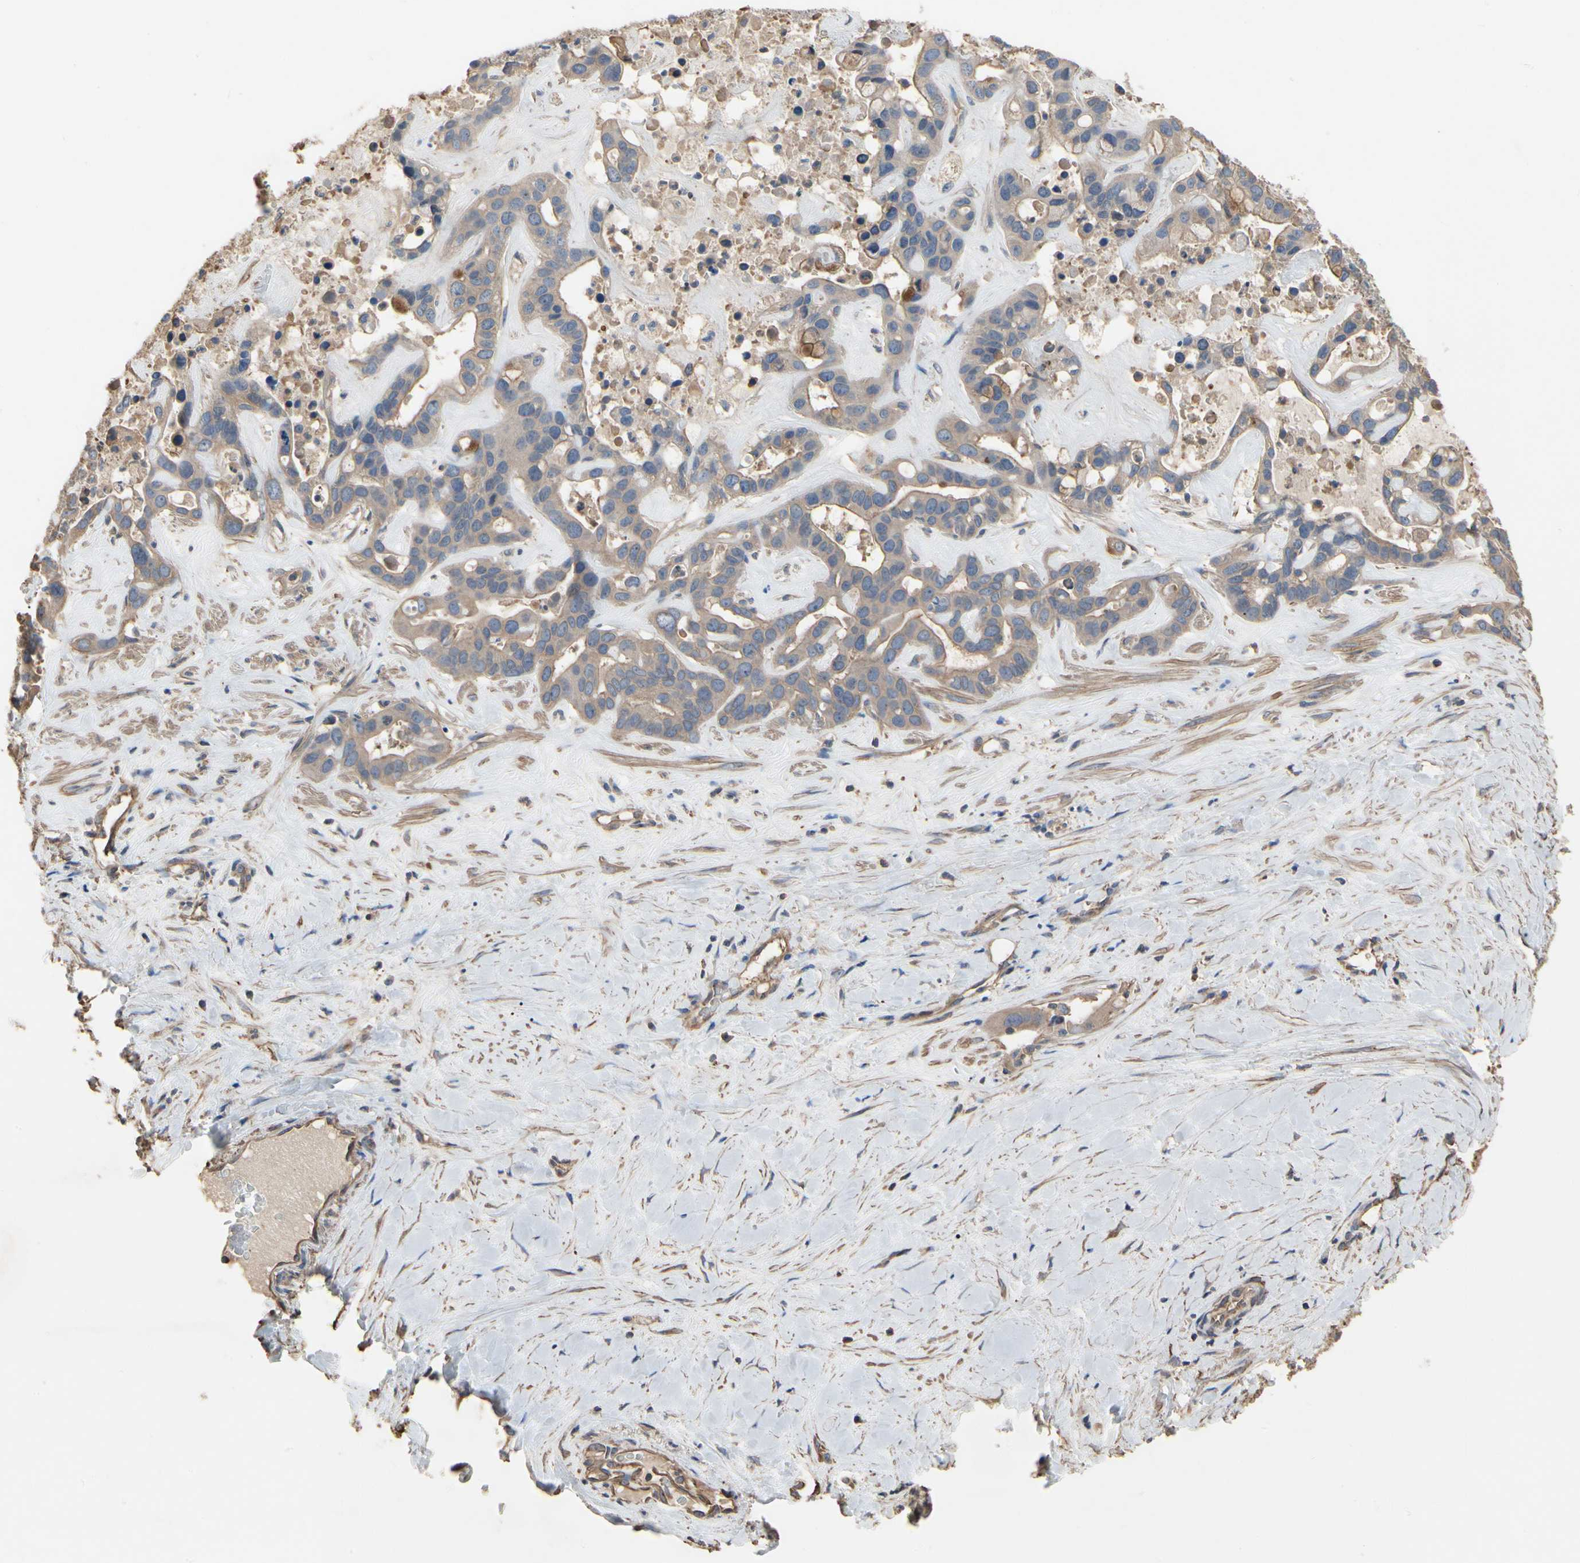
{"staining": {"intensity": "weak", "quantity": ">75%", "location": "cytoplasmic/membranous"}, "tissue": "liver cancer", "cell_type": "Tumor cells", "image_type": "cancer", "snomed": [{"axis": "morphology", "description": "Cholangiocarcinoma"}, {"axis": "topography", "description": "Liver"}], "caption": "Cholangiocarcinoma (liver) stained with immunohistochemistry (IHC) reveals weak cytoplasmic/membranous staining in about >75% of tumor cells.", "gene": "PDZK1", "patient": {"sex": "female", "age": 65}}